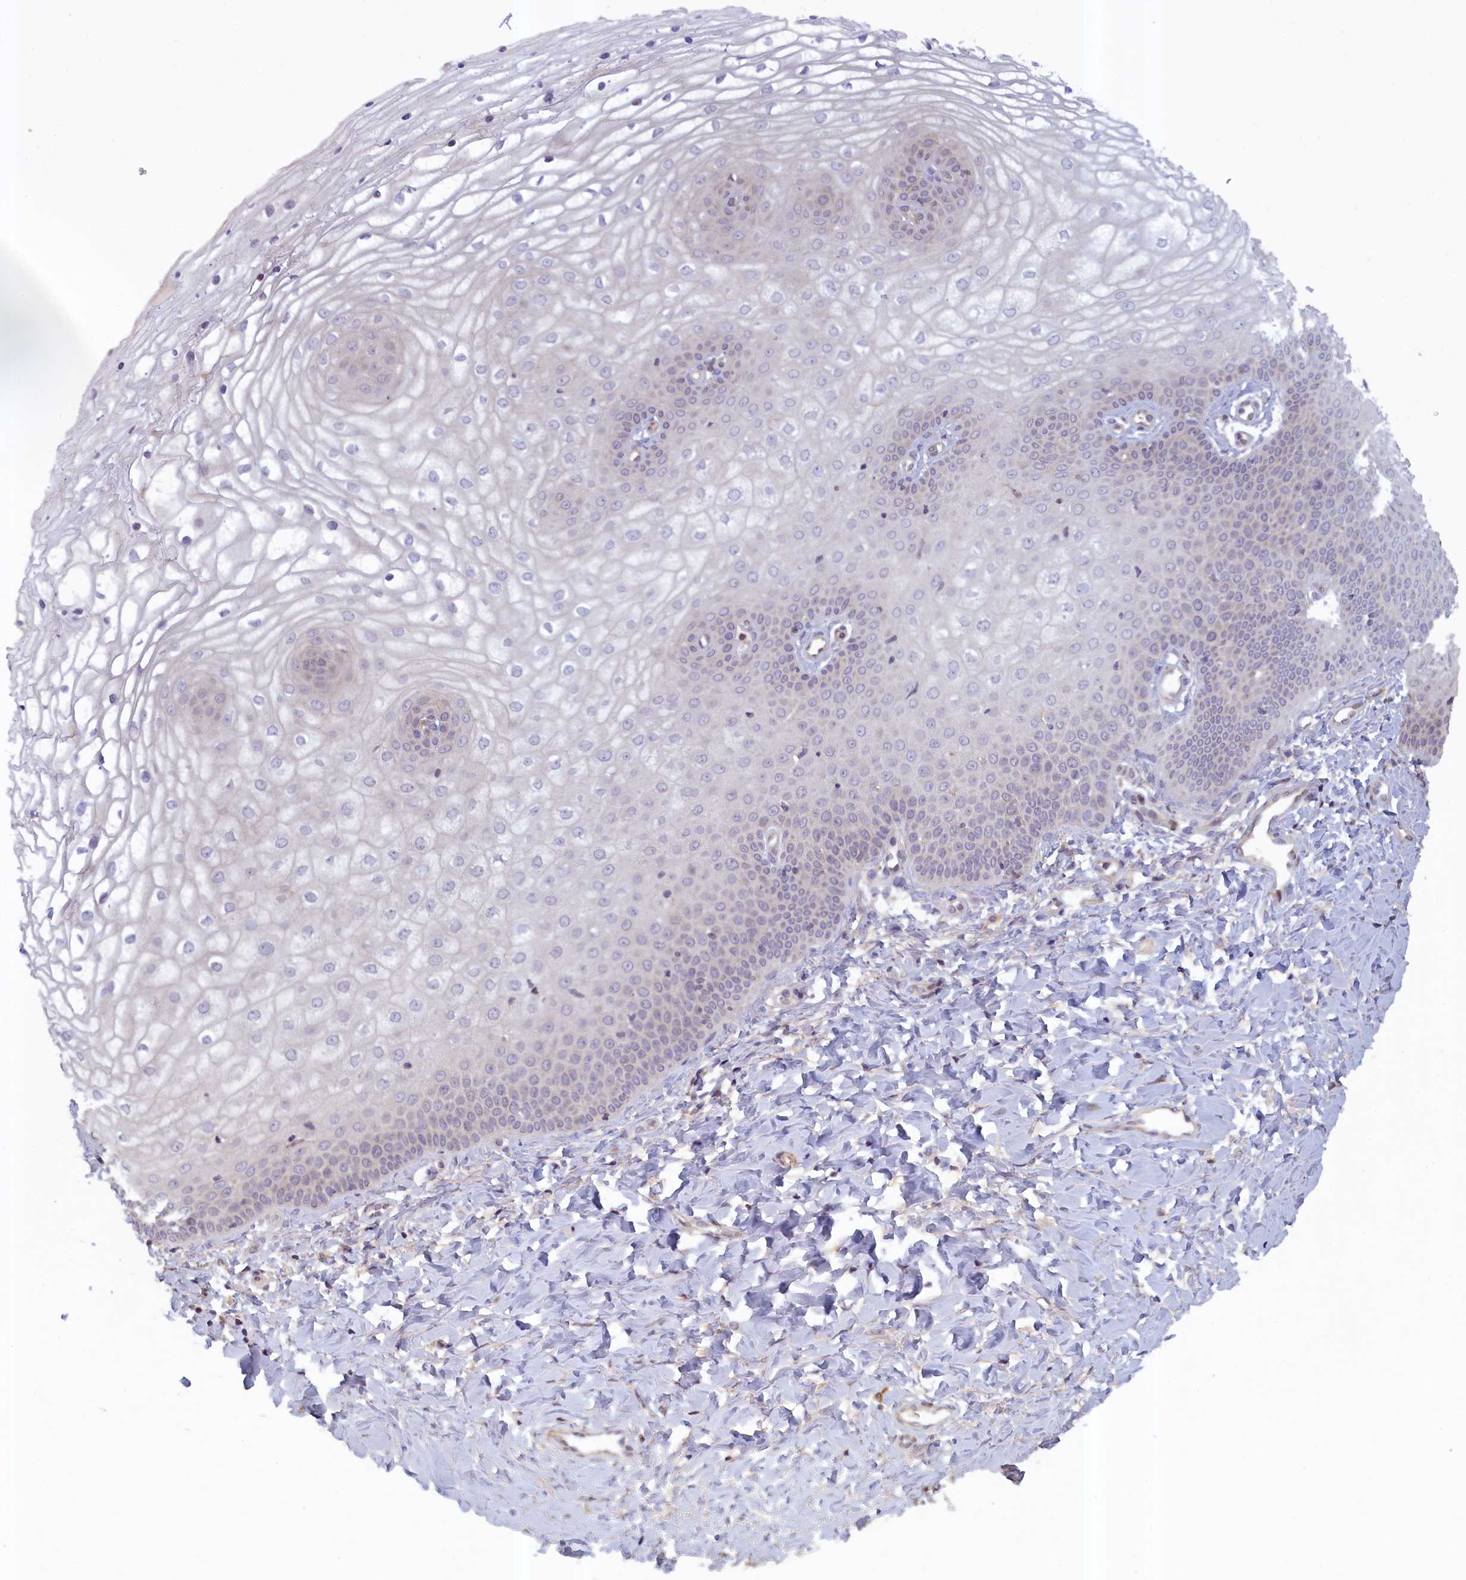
{"staining": {"intensity": "weak", "quantity": "25%-75%", "location": "cytoplasmic/membranous"}, "tissue": "vagina", "cell_type": "Squamous epithelial cells", "image_type": "normal", "snomed": [{"axis": "morphology", "description": "Normal tissue, NOS"}, {"axis": "topography", "description": "Vagina"}], "caption": "DAB immunohistochemical staining of normal vagina exhibits weak cytoplasmic/membranous protein positivity in about 25%-75% of squamous epithelial cells.", "gene": "NUBP1", "patient": {"sex": "female", "age": 68}}